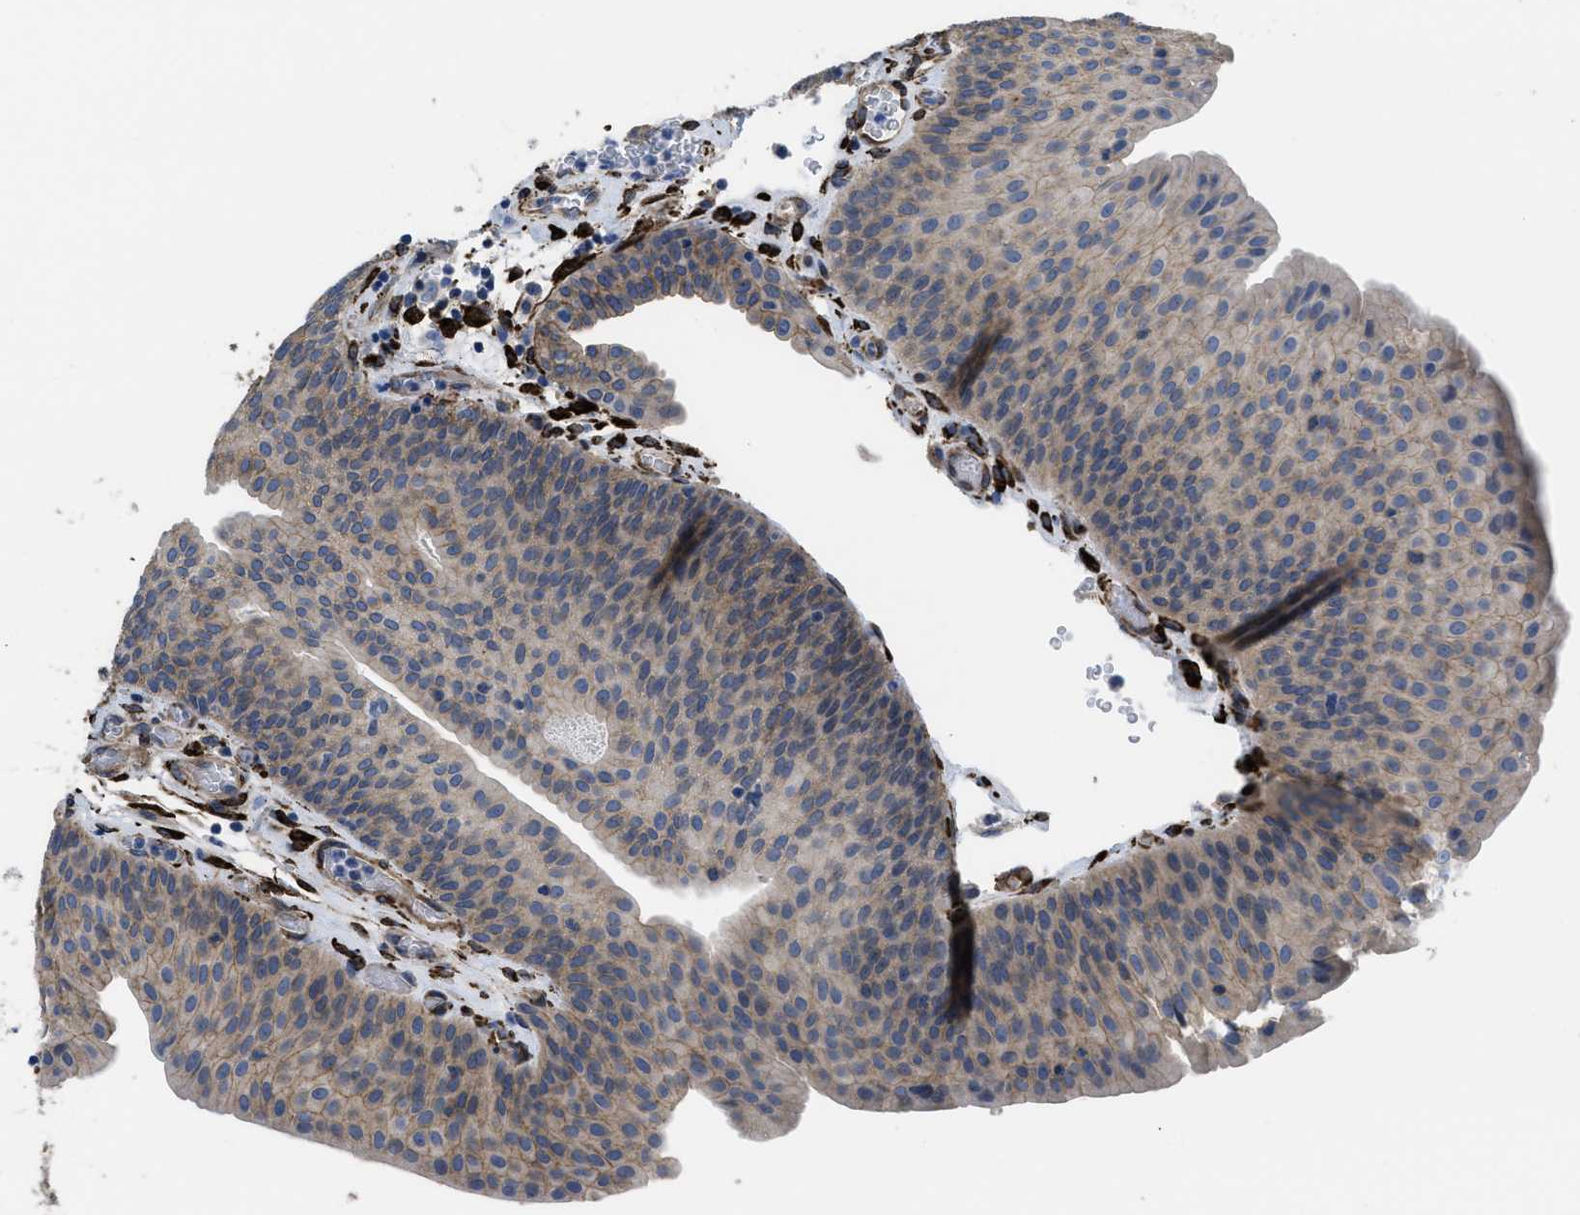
{"staining": {"intensity": "moderate", "quantity": "<25%", "location": "cytoplasmic/membranous"}, "tissue": "urothelial cancer", "cell_type": "Tumor cells", "image_type": "cancer", "snomed": [{"axis": "morphology", "description": "Urothelial carcinoma, Low grade"}, {"axis": "morphology", "description": "Urothelial carcinoma, High grade"}, {"axis": "topography", "description": "Urinary bladder"}], "caption": "This is an image of immunohistochemistry (IHC) staining of urothelial cancer, which shows moderate staining in the cytoplasmic/membranous of tumor cells.", "gene": "SQLE", "patient": {"sex": "male", "age": 35}}